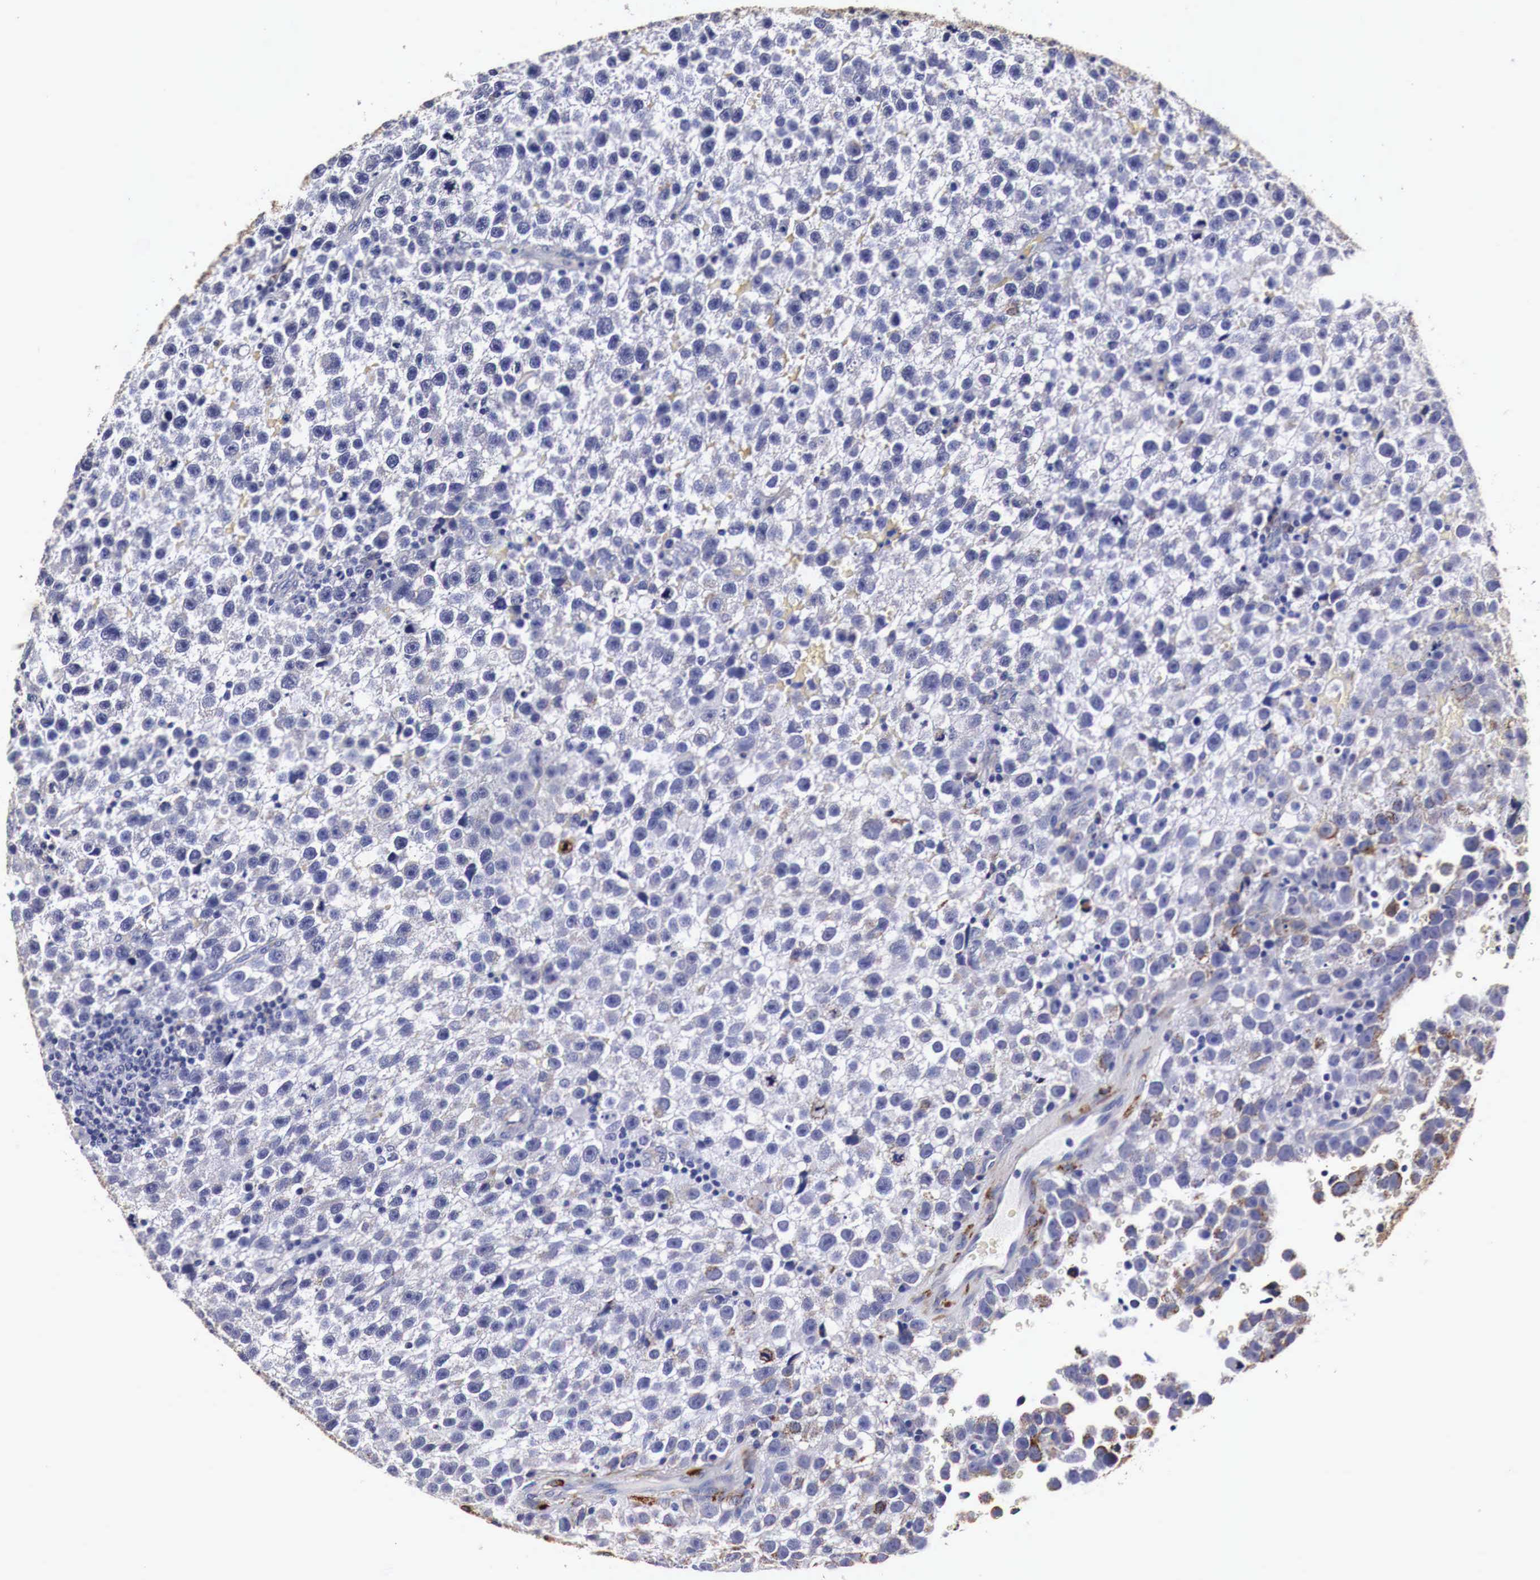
{"staining": {"intensity": "negative", "quantity": "none", "location": "none"}, "tissue": "testis cancer", "cell_type": "Tumor cells", "image_type": "cancer", "snomed": [{"axis": "morphology", "description": "Seminoma, NOS"}, {"axis": "topography", "description": "Testis"}], "caption": "DAB immunohistochemical staining of human seminoma (testis) displays no significant positivity in tumor cells.", "gene": "CKAP4", "patient": {"sex": "male", "age": 33}}